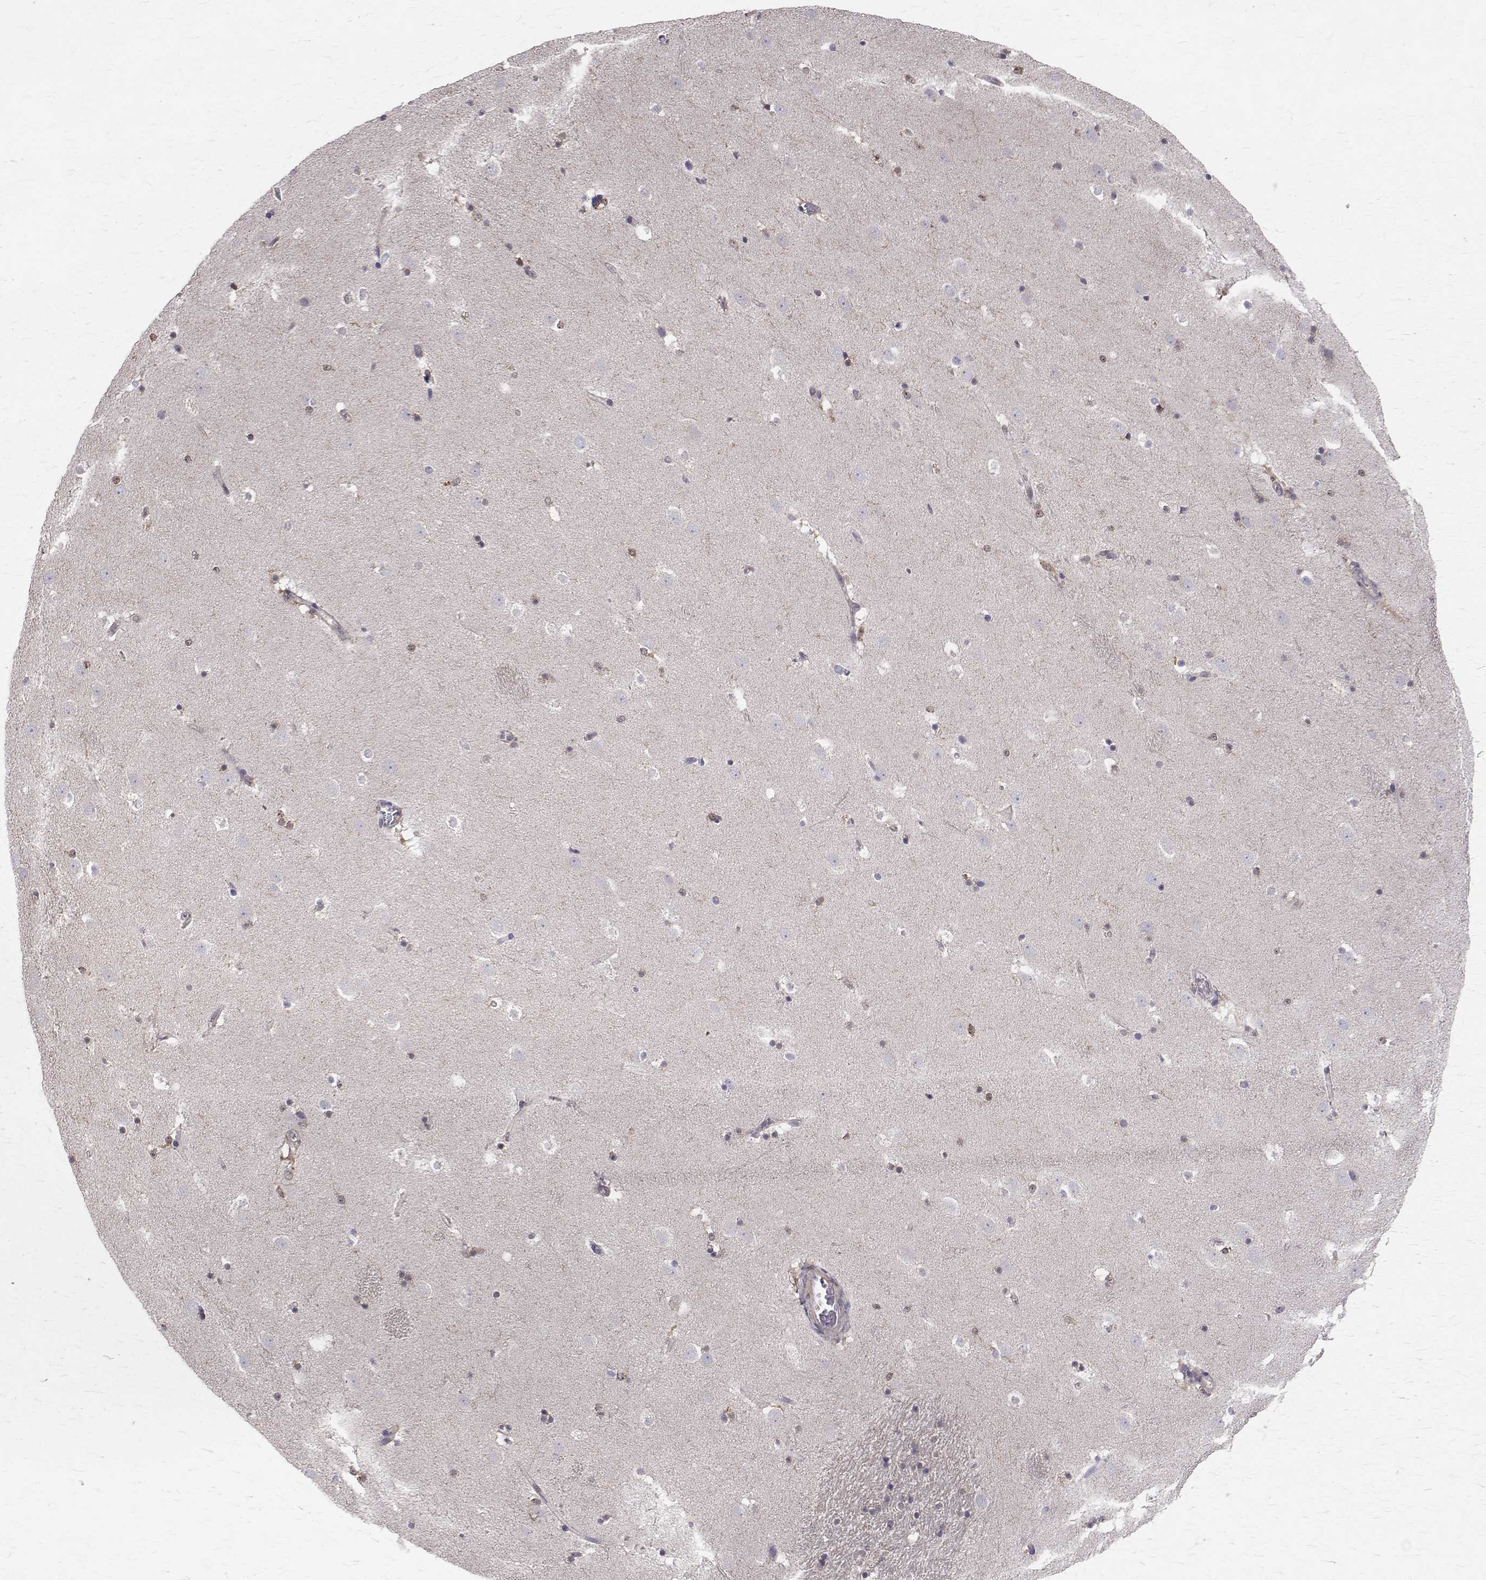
{"staining": {"intensity": "negative", "quantity": "none", "location": "none"}, "tissue": "caudate", "cell_type": "Glial cells", "image_type": "normal", "snomed": [{"axis": "morphology", "description": "Normal tissue, NOS"}, {"axis": "topography", "description": "Lateral ventricle wall"}], "caption": "IHC photomicrograph of benign caudate stained for a protein (brown), which shows no expression in glial cells.", "gene": "CCDC89", "patient": {"sex": "male", "age": 37}}